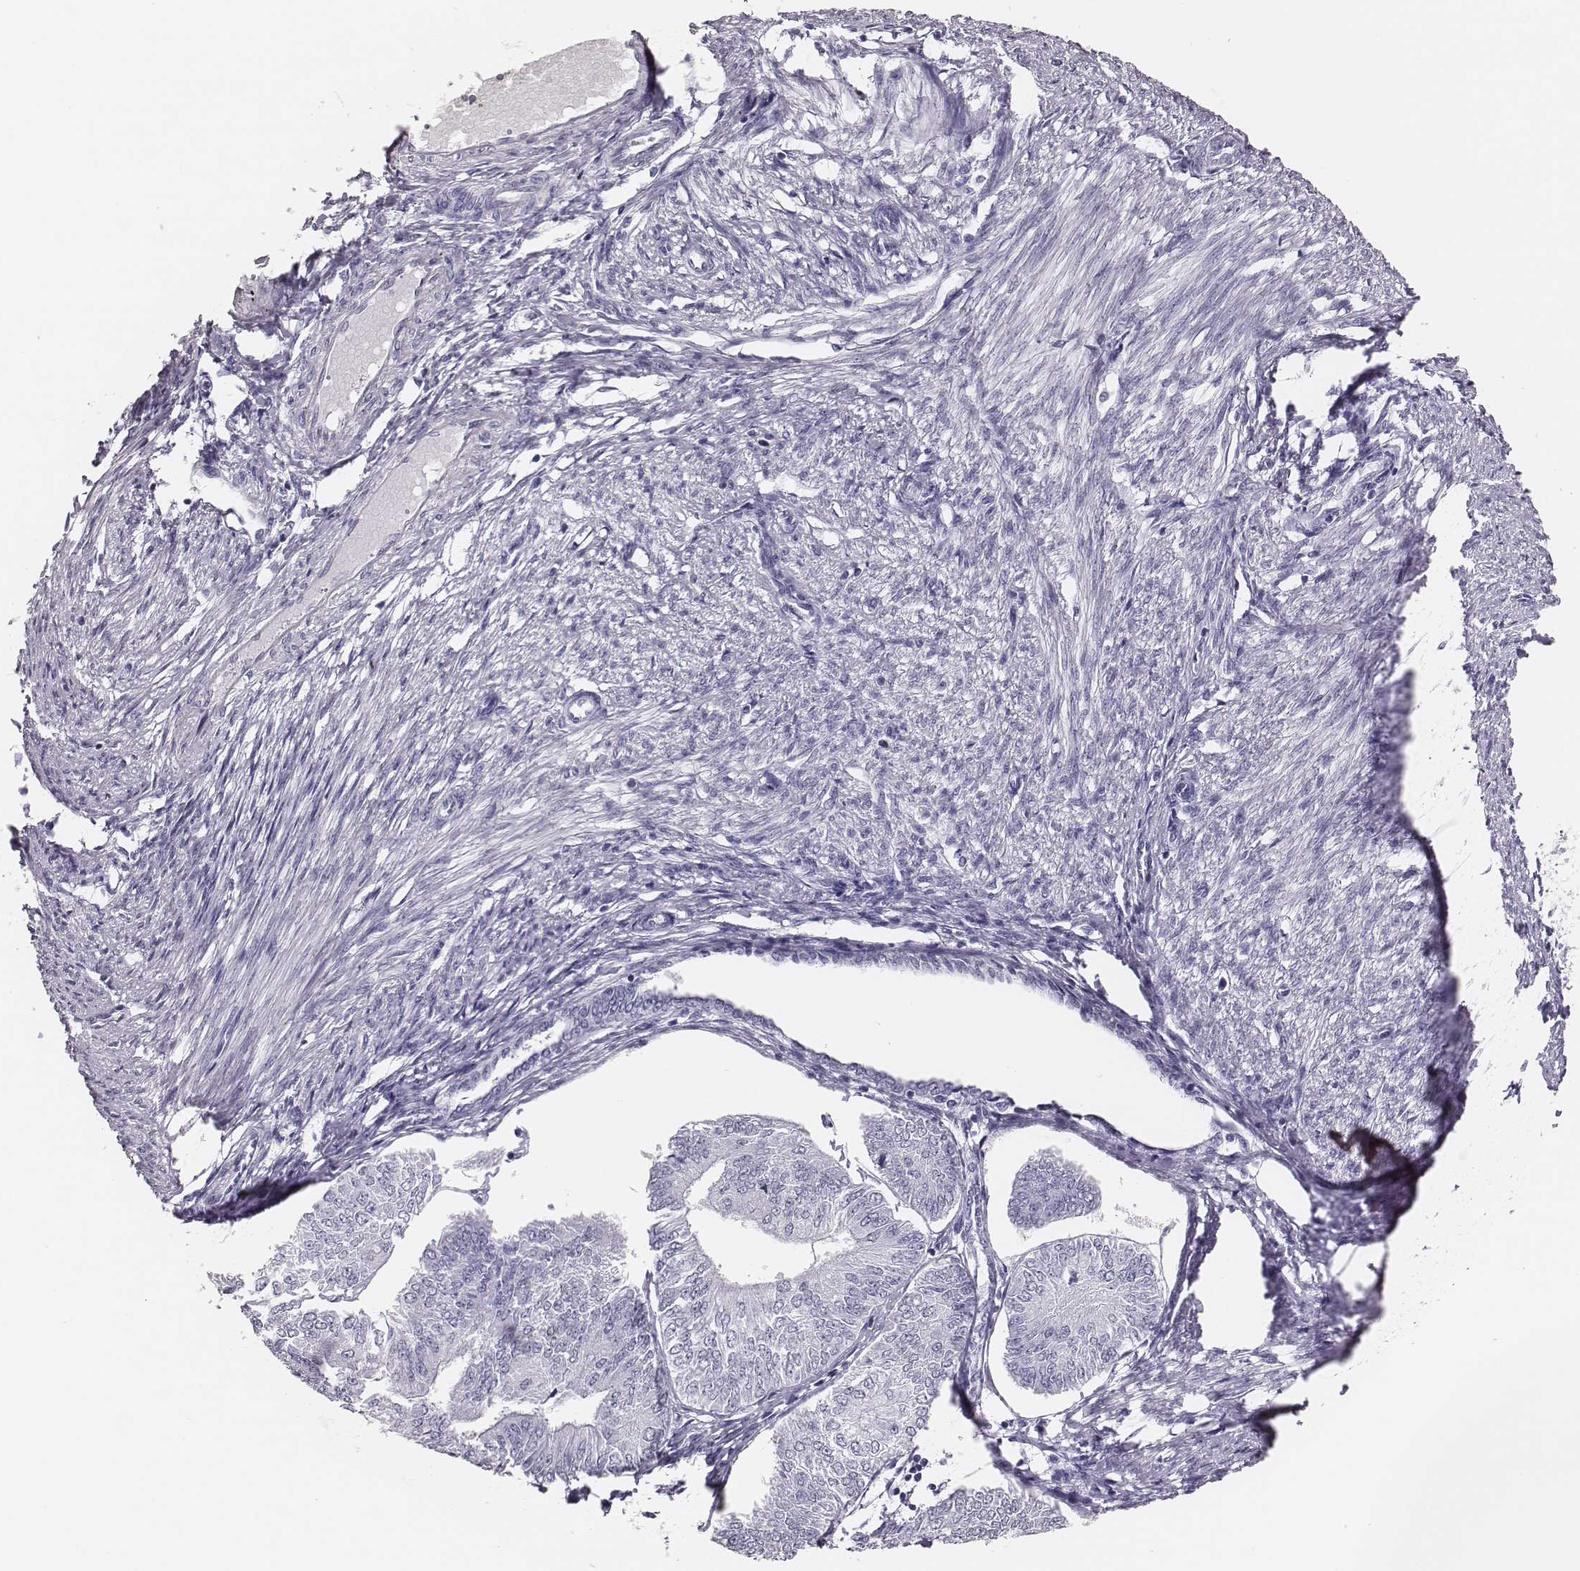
{"staining": {"intensity": "negative", "quantity": "none", "location": "none"}, "tissue": "endometrial cancer", "cell_type": "Tumor cells", "image_type": "cancer", "snomed": [{"axis": "morphology", "description": "Adenocarcinoma, NOS"}, {"axis": "topography", "description": "Endometrium"}], "caption": "Endometrial adenocarcinoma was stained to show a protein in brown. There is no significant expression in tumor cells.", "gene": "H1-6", "patient": {"sex": "female", "age": 58}}